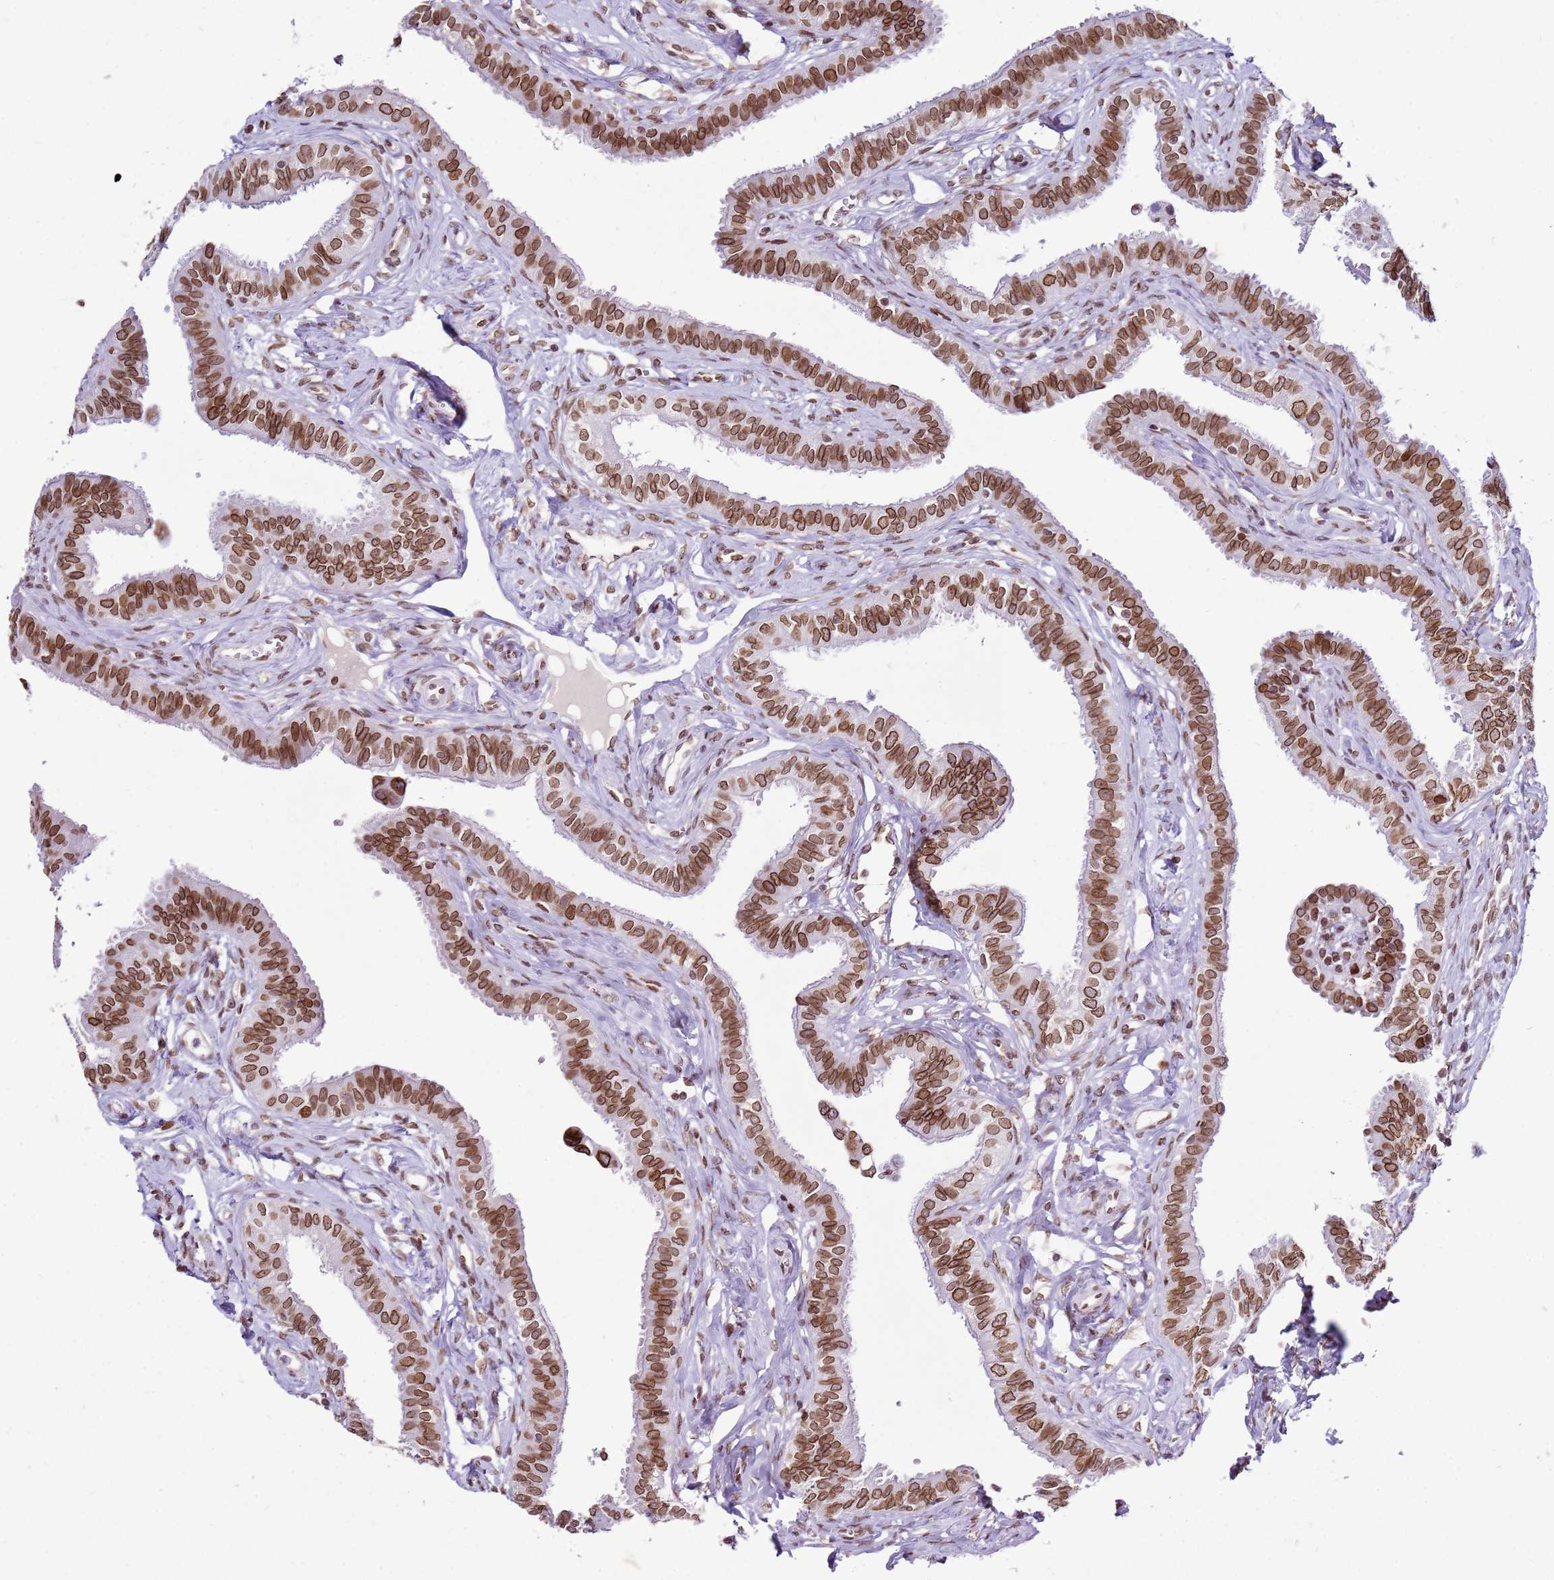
{"staining": {"intensity": "strong", "quantity": ">75%", "location": "cytoplasmic/membranous,nuclear"}, "tissue": "fallopian tube", "cell_type": "Glandular cells", "image_type": "normal", "snomed": [{"axis": "morphology", "description": "Normal tissue, NOS"}, {"axis": "morphology", "description": "Carcinoma, NOS"}, {"axis": "topography", "description": "Fallopian tube"}, {"axis": "topography", "description": "Ovary"}], "caption": "There is high levels of strong cytoplasmic/membranous,nuclear expression in glandular cells of benign fallopian tube, as demonstrated by immunohistochemical staining (brown color).", "gene": "POU6F1", "patient": {"sex": "female", "age": 59}}